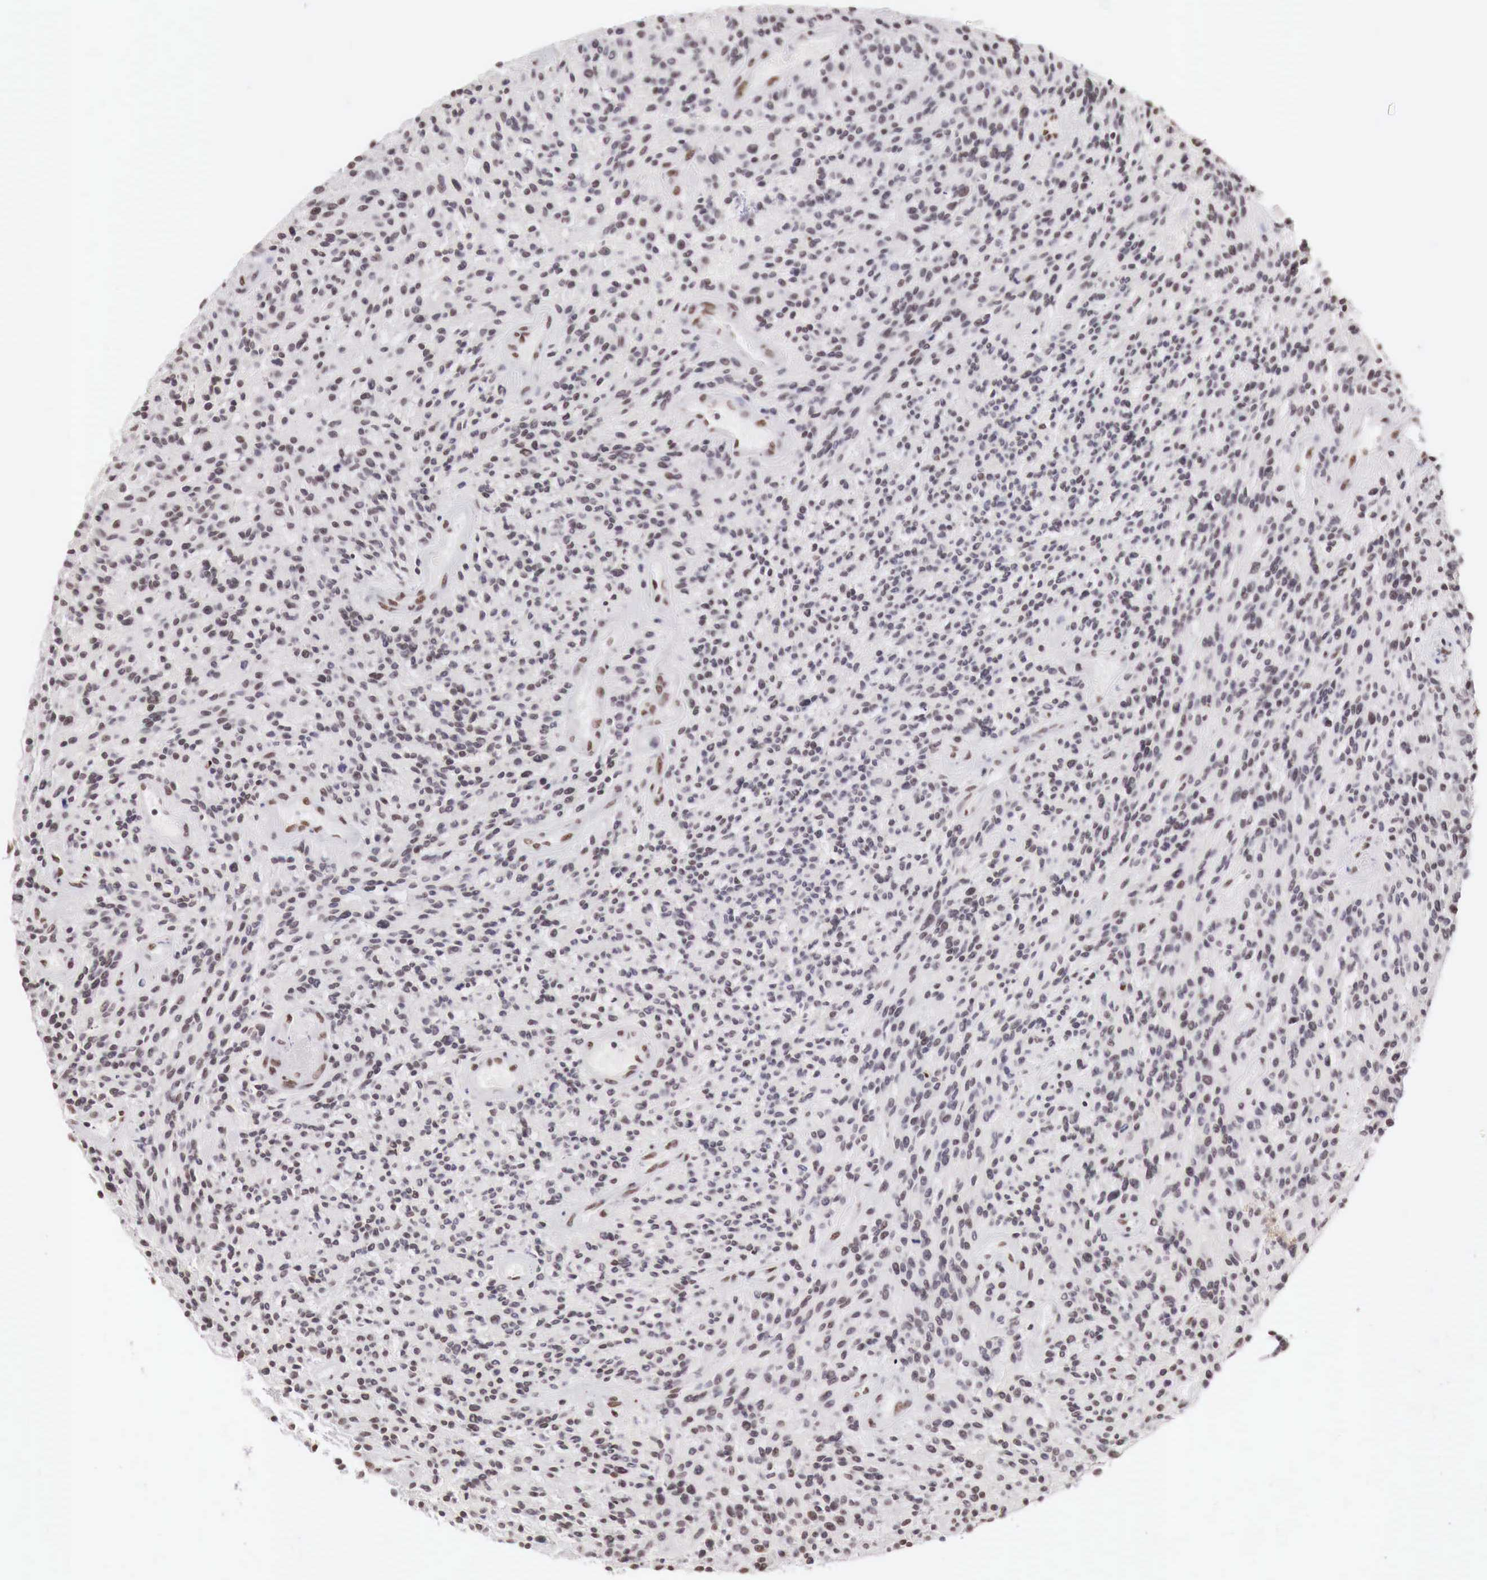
{"staining": {"intensity": "weak", "quantity": "25%-75%", "location": "nuclear"}, "tissue": "glioma", "cell_type": "Tumor cells", "image_type": "cancer", "snomed": [{"axis": "morphology", "description": "Glioma, malignant, High grade"}, {"axis": "topography", "description": "Brain"}], "caption": "About 25%-75% of tumor cells in human high-grade glioma (malignant) reveal weak nuclear protein positivity as visualized by brown immunohistochemical staining.", "gene": "PHF14", "patient": {"sex": "female", "age": 13}}